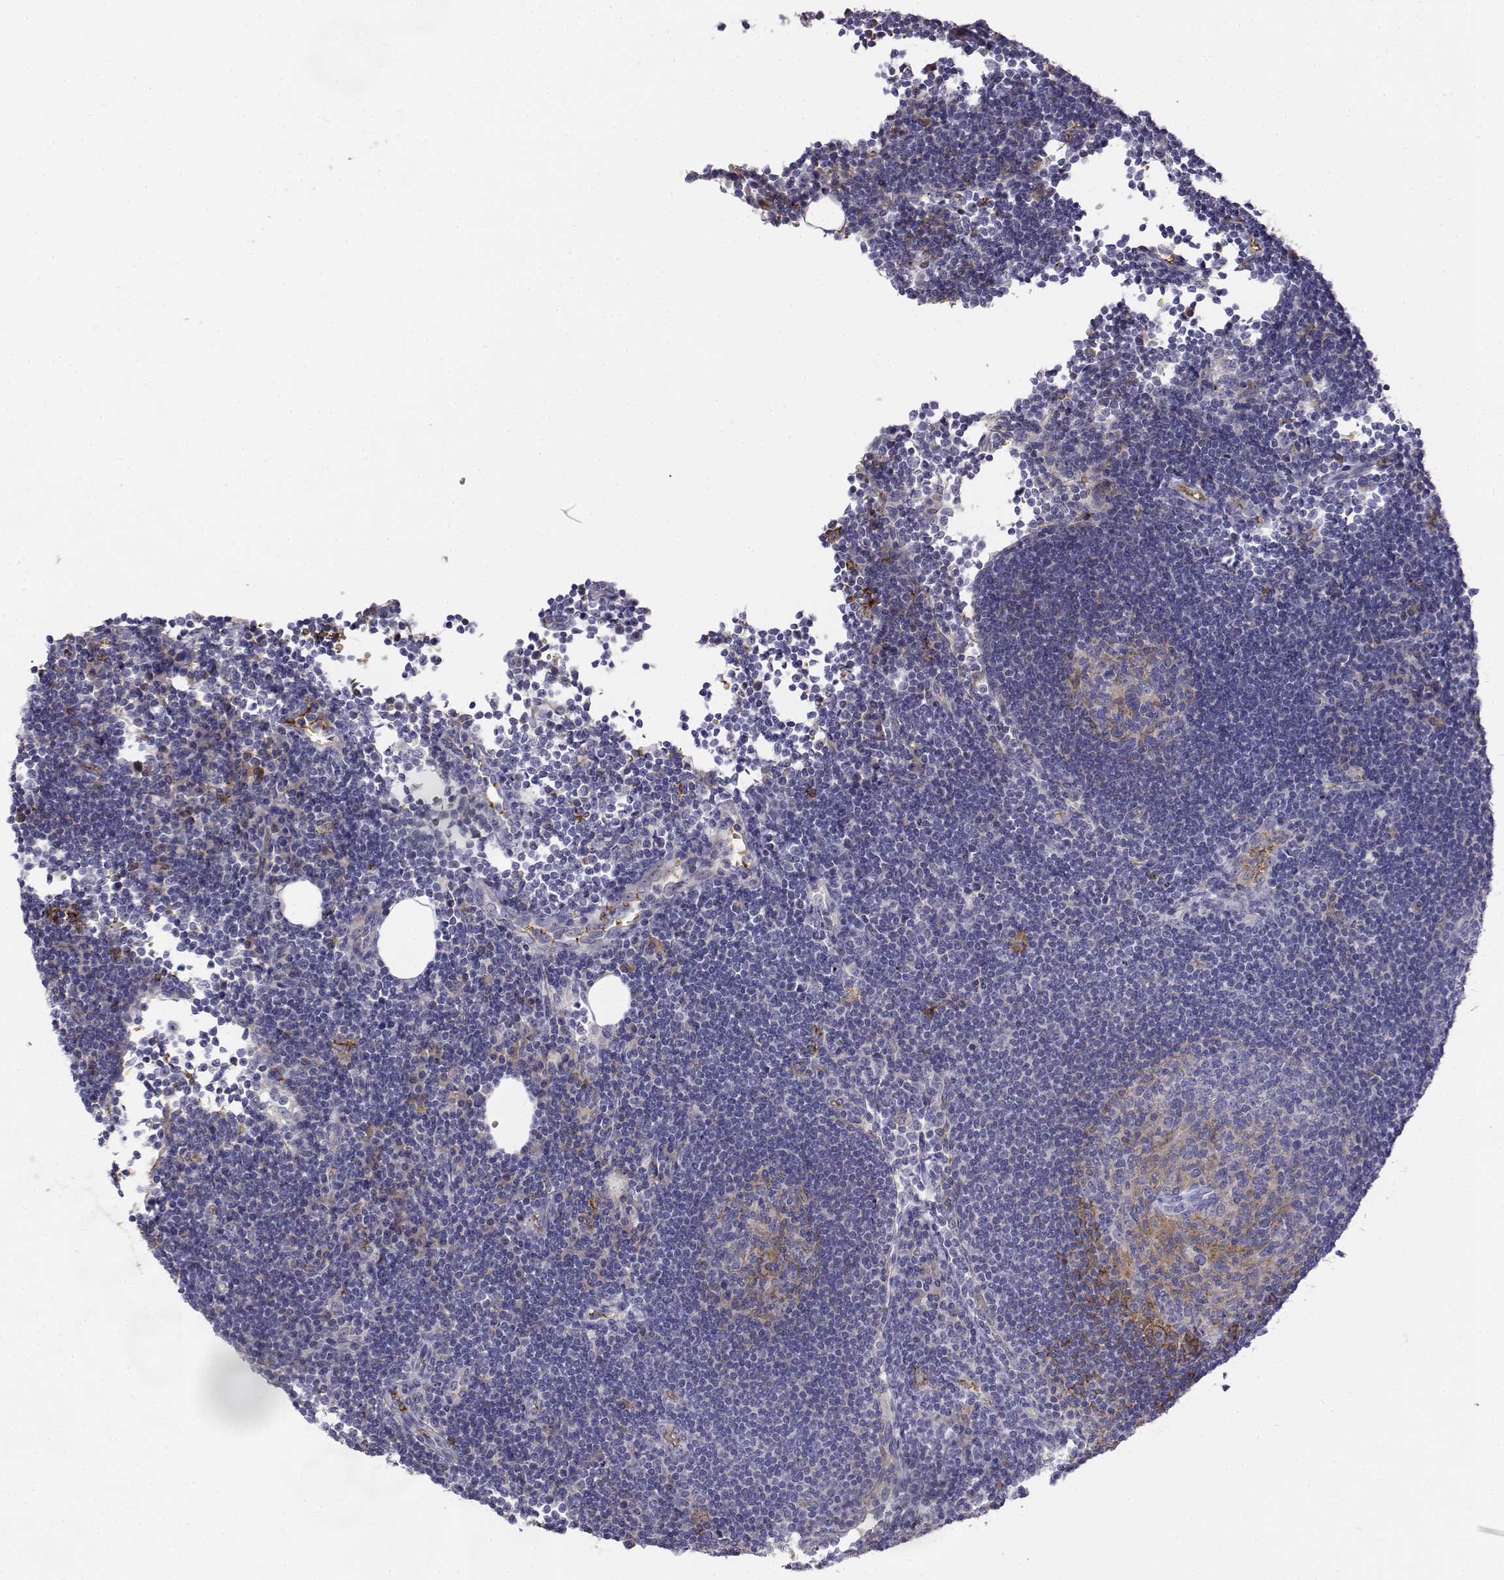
{"staining": {"intensity": "negative", "quantity": "none", "location": "none"}, "tissue": "lymph node", "cell_type": "Germinal center cells", "image_type": "normal", "snomed": [{"axis": "morphology", "description": "Normal tissue, NOS"}, {"axis": "topography", "description": "Lymph node"}], "caption": "Immunohistochemistry (IHC) of normal human lymph node displays no positivity in germinal center cells.", "gene": "CADM1", "patient": {"sex": "male", "age": 67}}